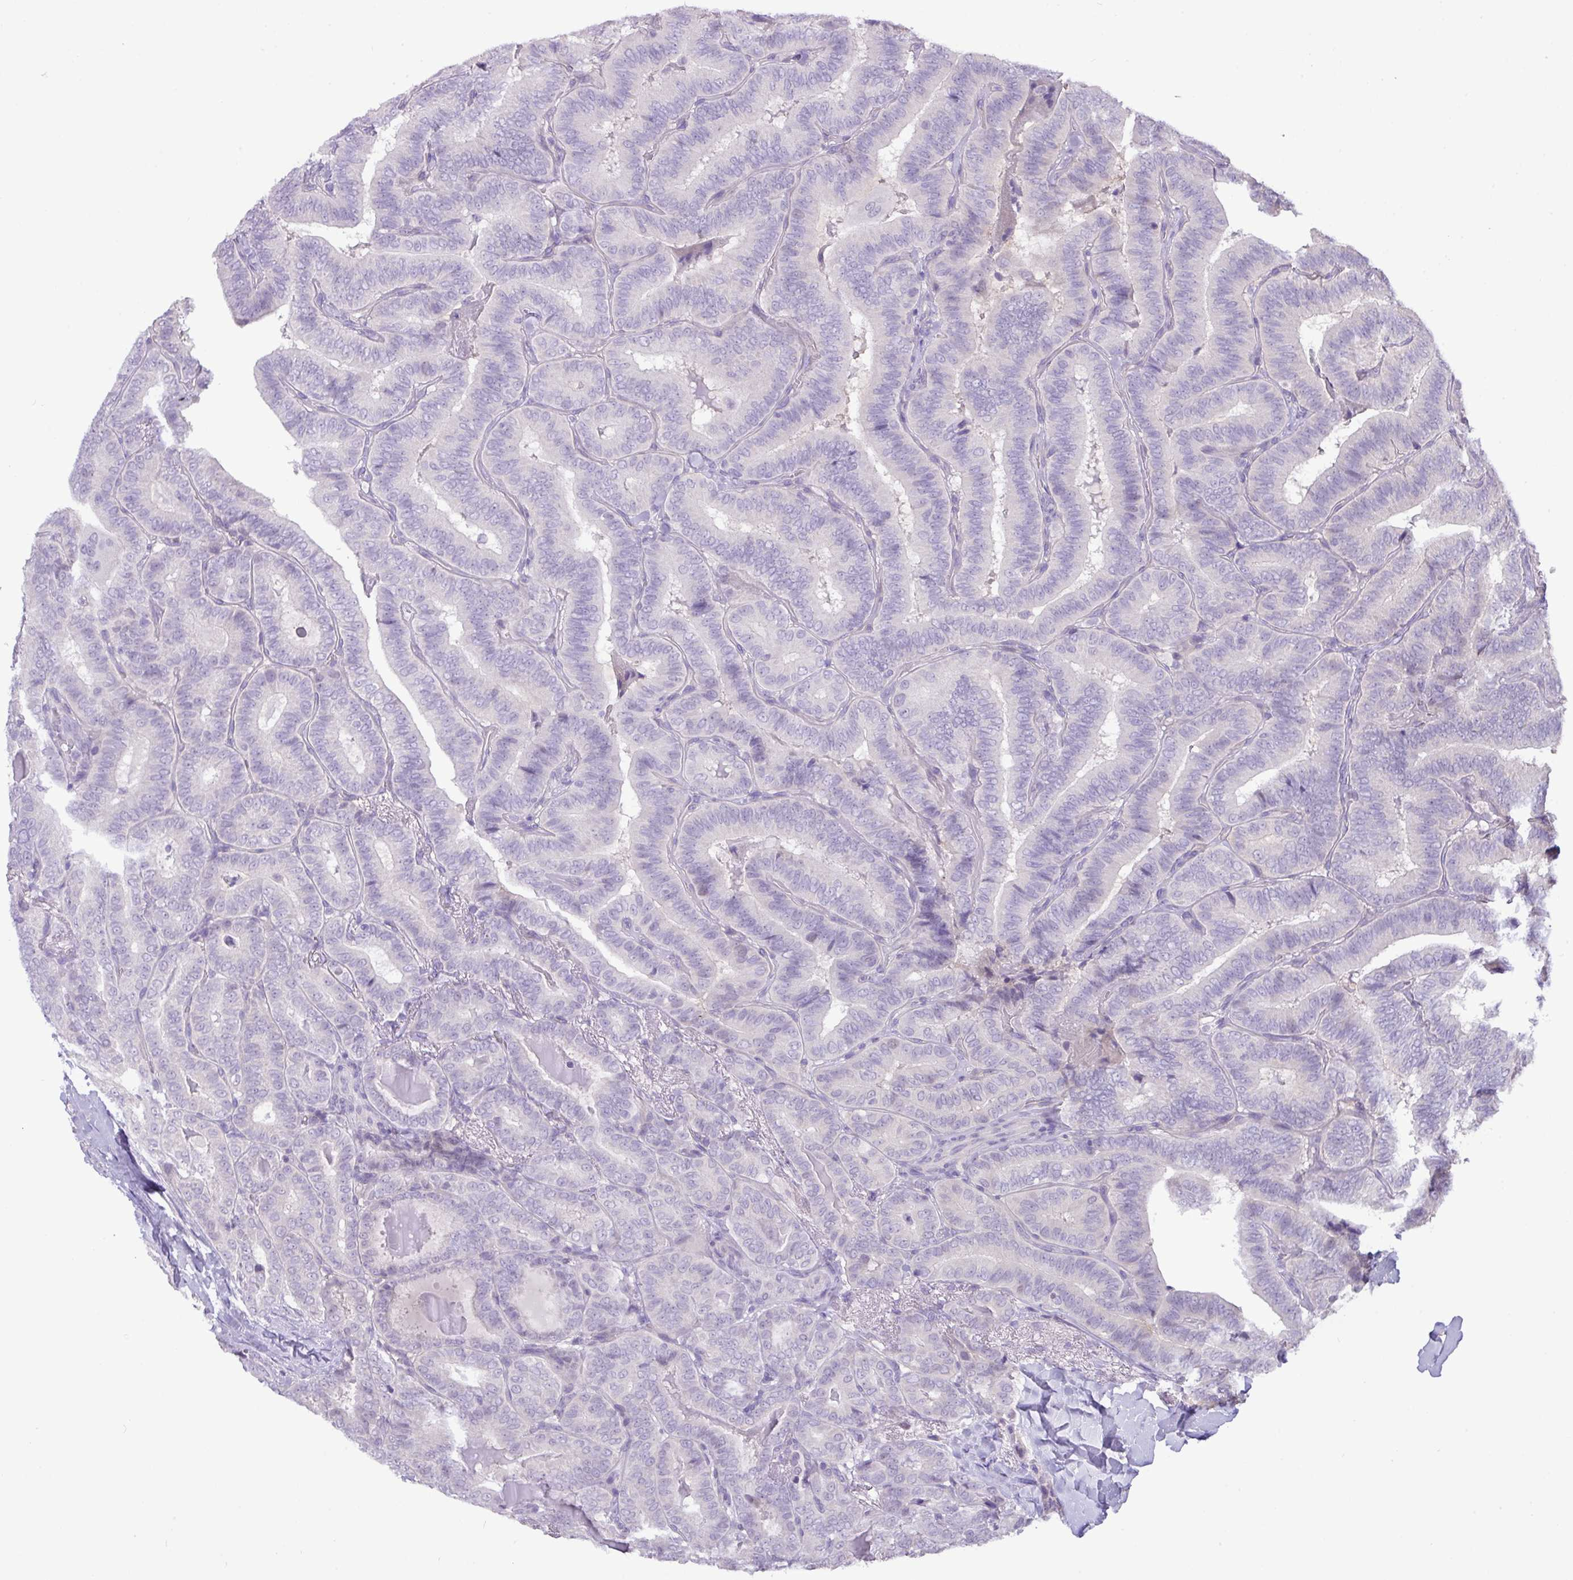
{"staining": {"intensity": "negative", "quantity": "none", "location": "none"}, "tissue": "thyroid cancer", "cell_type": "Tumor cells", "image_type": "cancer", "snomed": [{"axis": "morphology", "description": "Papillary adenocarcinoma, NOS"}, {"axis": "topography", "description": "Thyroid gland"}], "caption": "This is an IHC micrograph of papillary adenocarcinoma (thyroid). There is no staining in tumor cells.", "gene": "RIPPLY1", "patient": {"sex": "male", "age": 61}}